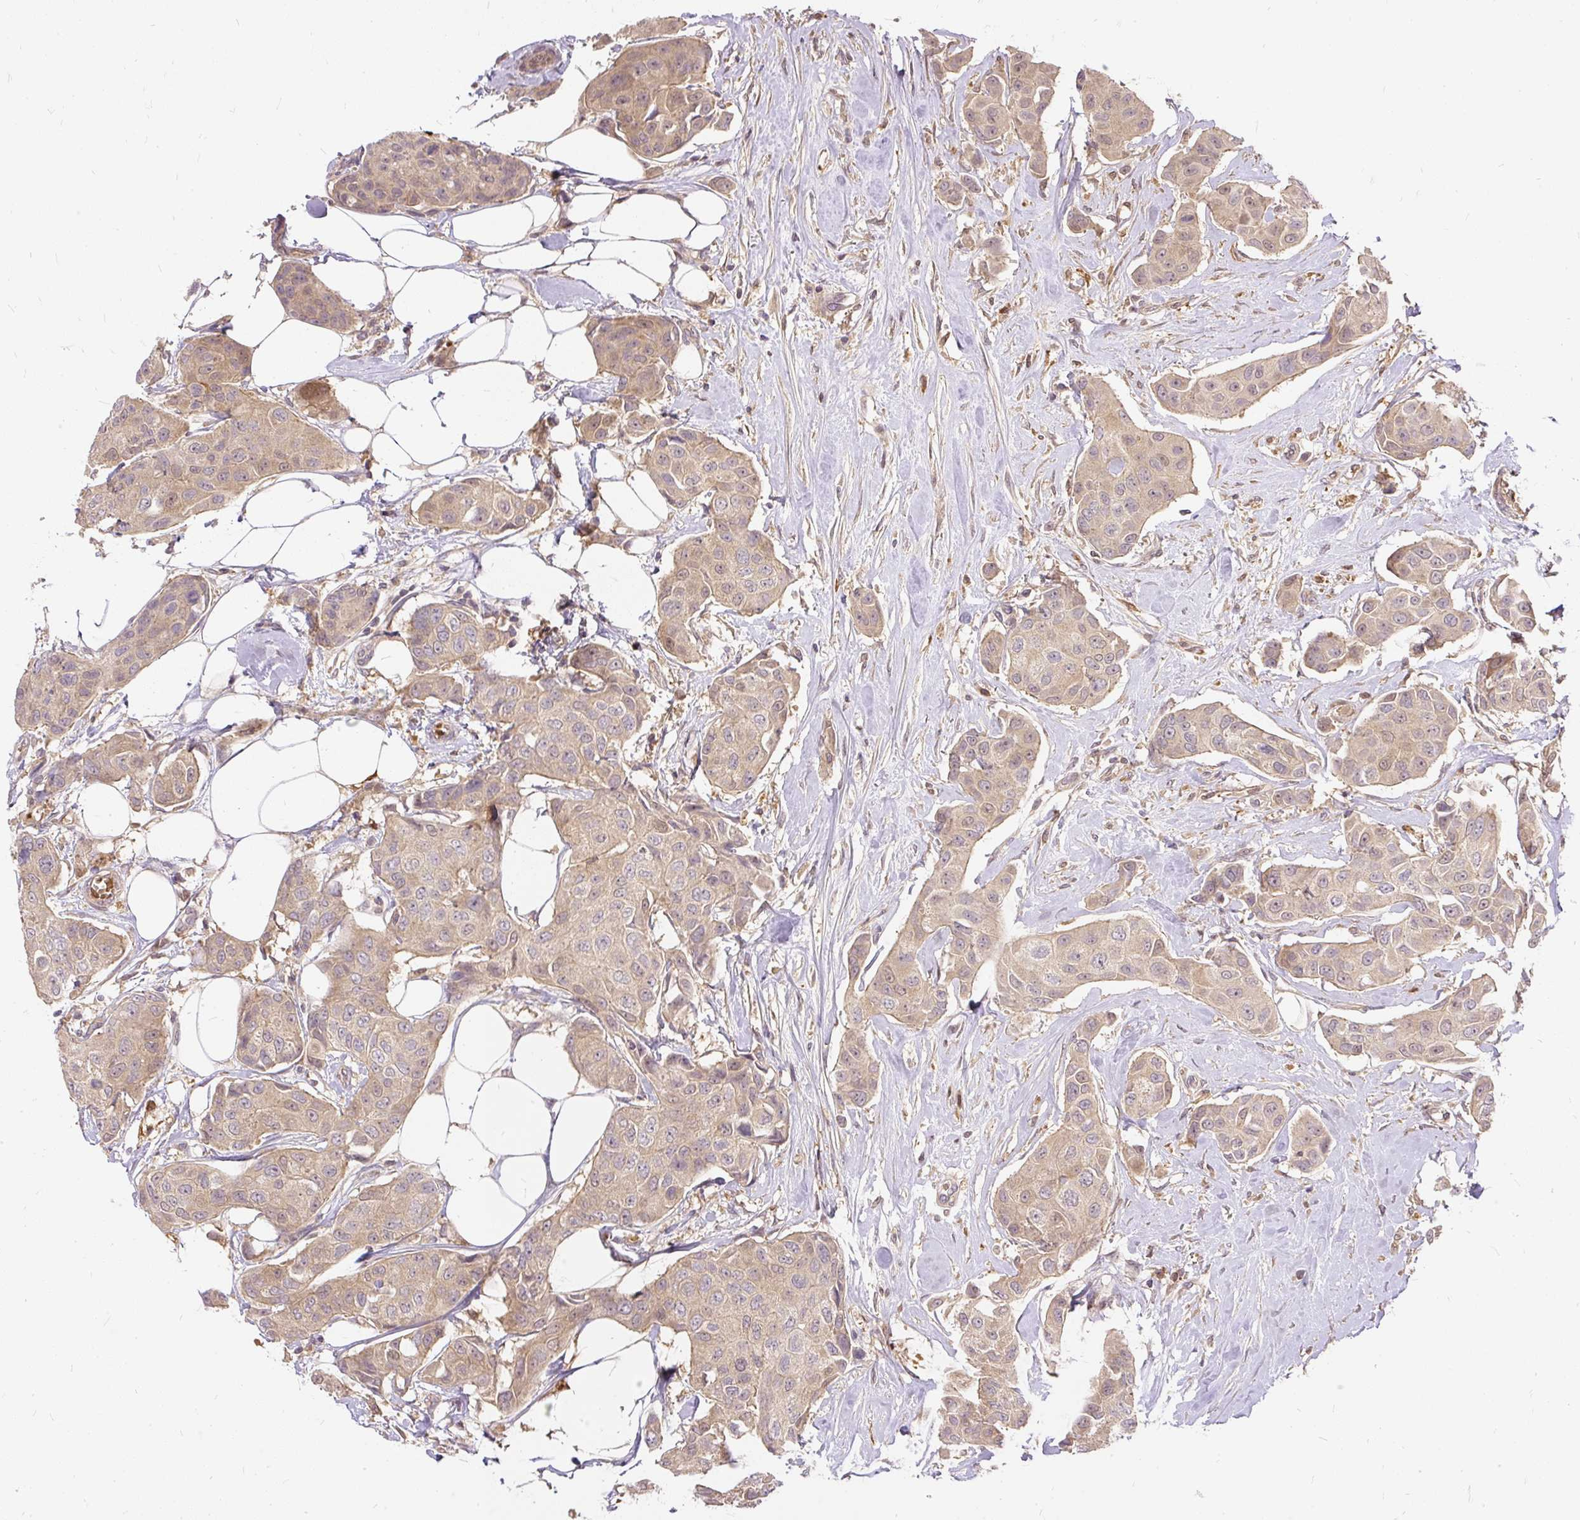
{"staining": {"intensity": "weak", "quantity": ">75%", "location": "cytoplasmic/membranous"}, "tissue": "breast cancer", "cell_type": "Tumor cells", "image_type": "cancer", "snomed": [{"axis": "morphology", "description": "Duct carcinoma"}, {"axis": "topography", "description": "Breast"}, {"axis": "topography", "description": "Lymph node"}], "caption": "Breast intraductal carcinoma was stained to show a protein in brown. There is low levels of weak cytoplasmic/membranous positivity in about >75% of tumor cells.", "gene": "AP5S1", "patient": {"sex": "female", "age": 80}}